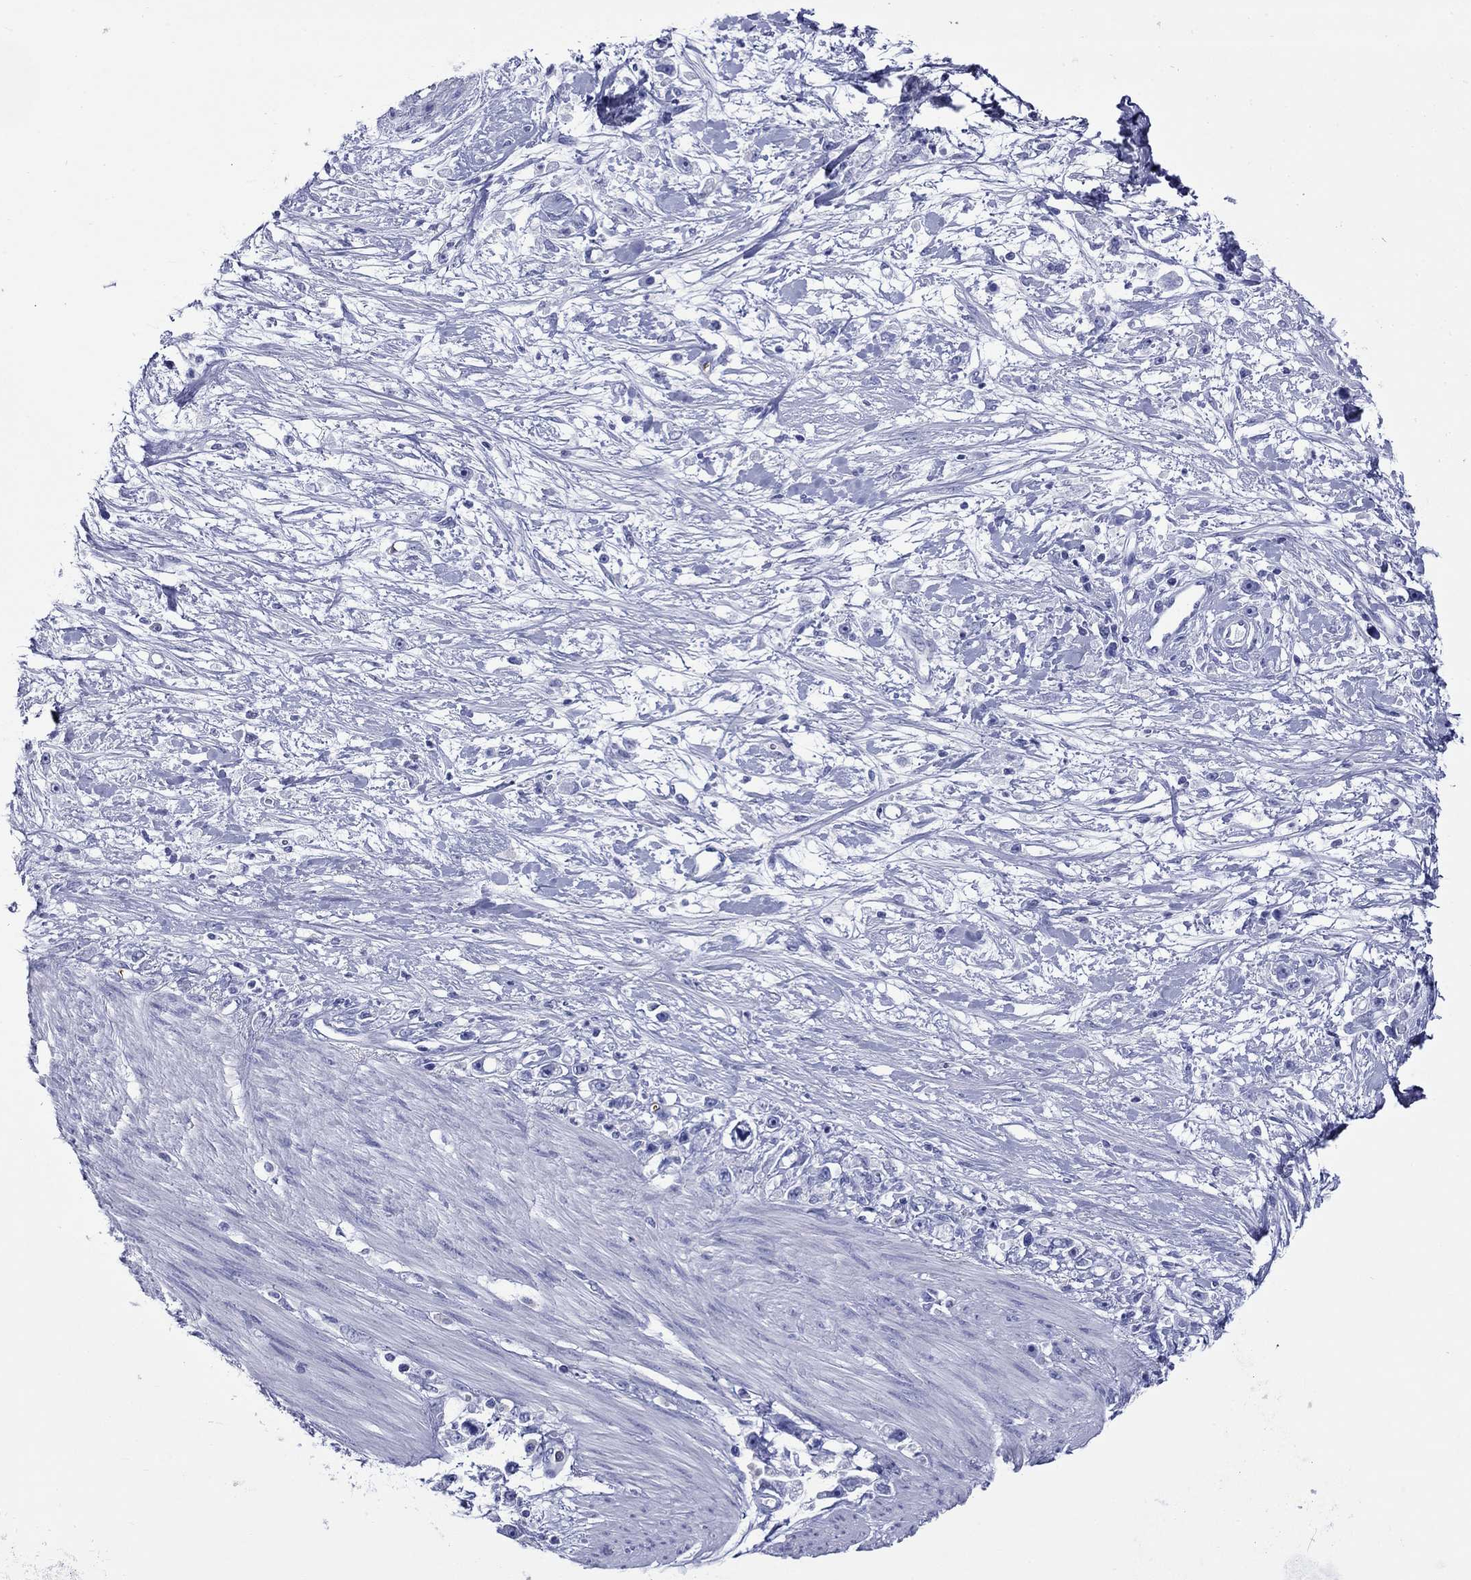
{"staining": {"intensity": "negative", "quantity": "none", "location": "none"}, "tissue": "stomach cancer", "cell_type": "Tumor cells", "image_type": "cancer", "snomed": [{"axis": "morphology", "description": "Adenocarcinoma, NOS"}, {"axis": "topography", "description": "Stomach"}], "caption": "Adenocarcinoma (stomach) stained for a protein using immunohistochemistry (IHC) displays no expression tumor cells.", "gene": "ROM1", "patient": {"sex": "female", "age": 59}}